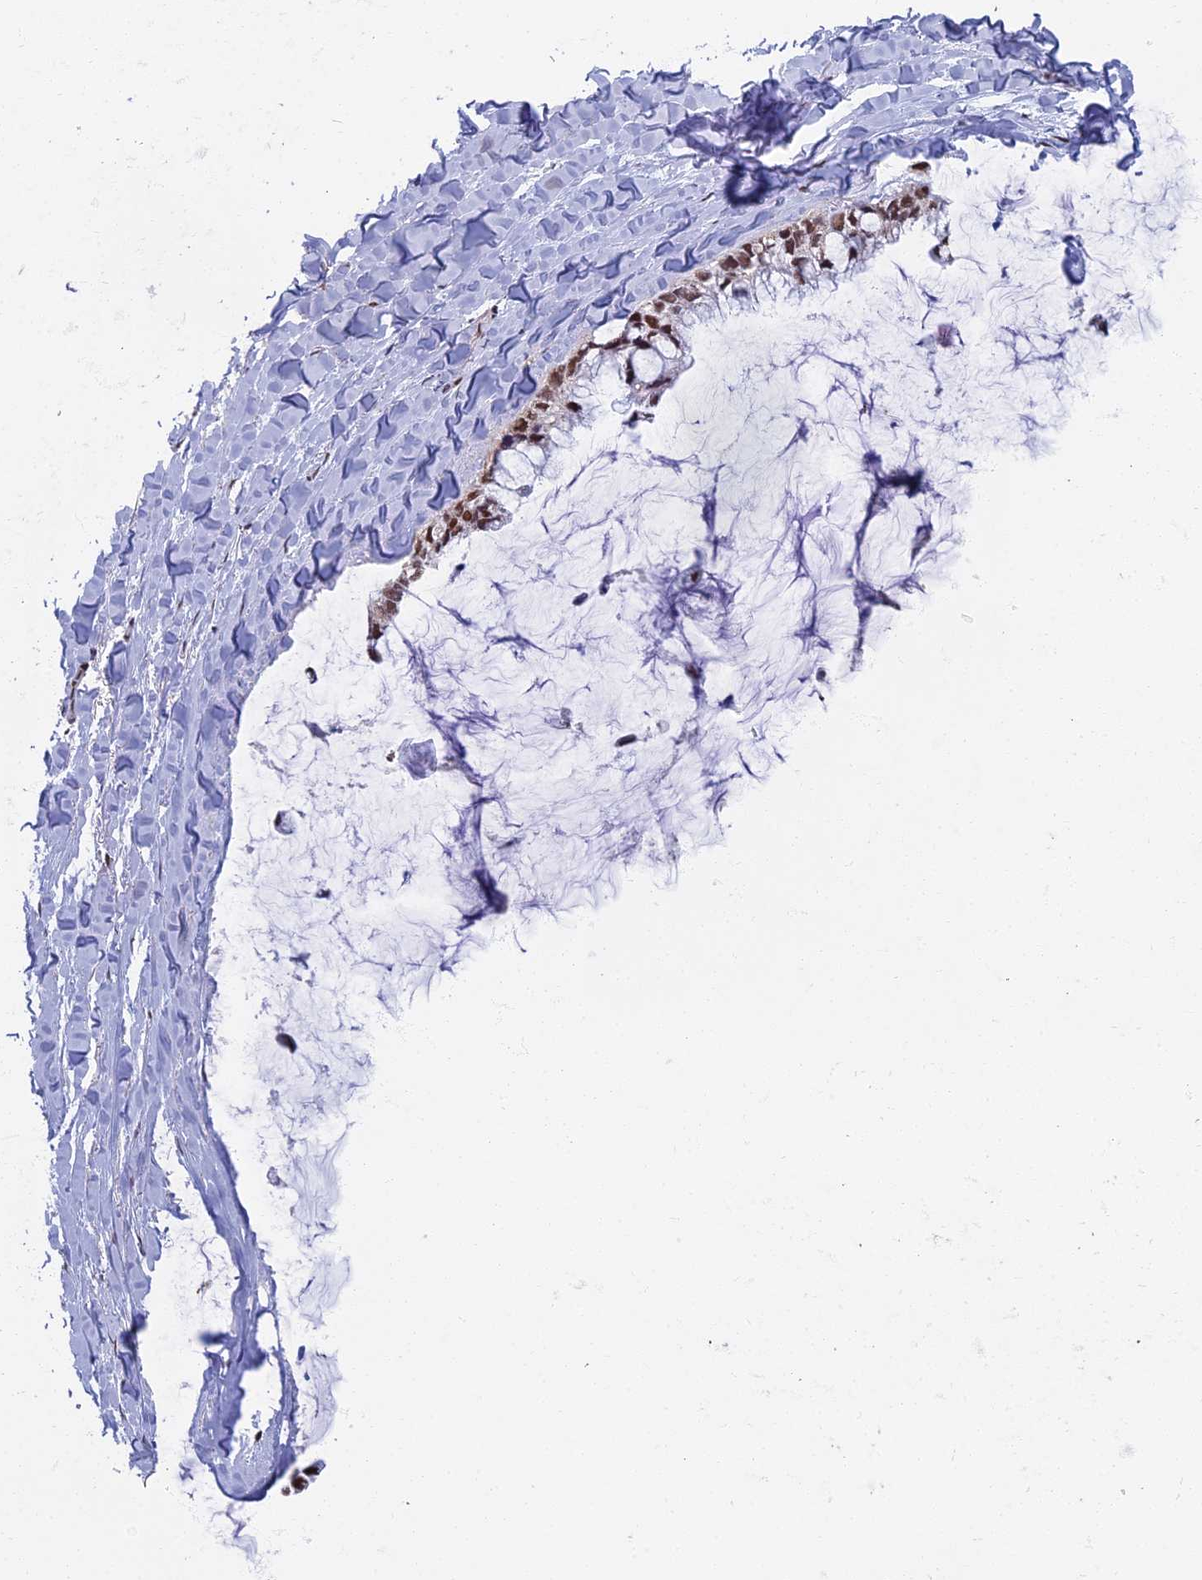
{"staining": {"intensity": "moderate", "quantity": ">75%", "location": "nuclear"}, "tissue": "ovarian cancer", "cell_type": "Tumor cells", "image_type": "cancer", "snomed": [{"axis": "morphology", "description": "Cystadenocarcinoma, mucinous, NOS"}, {"axis": "topography", "description": "Ovary"}], "caption": "Immunohistochemistry (DAB (3,3'-diaminobenzidine)) staining of ovarian cancer exhibits moderate nuclear protein expression in about >75% of tumor cells. (DAB IHC with brightfield microscopy, high magnification).", "gene": "TAF13", "patient": {"sex": "female", "age": 39}}